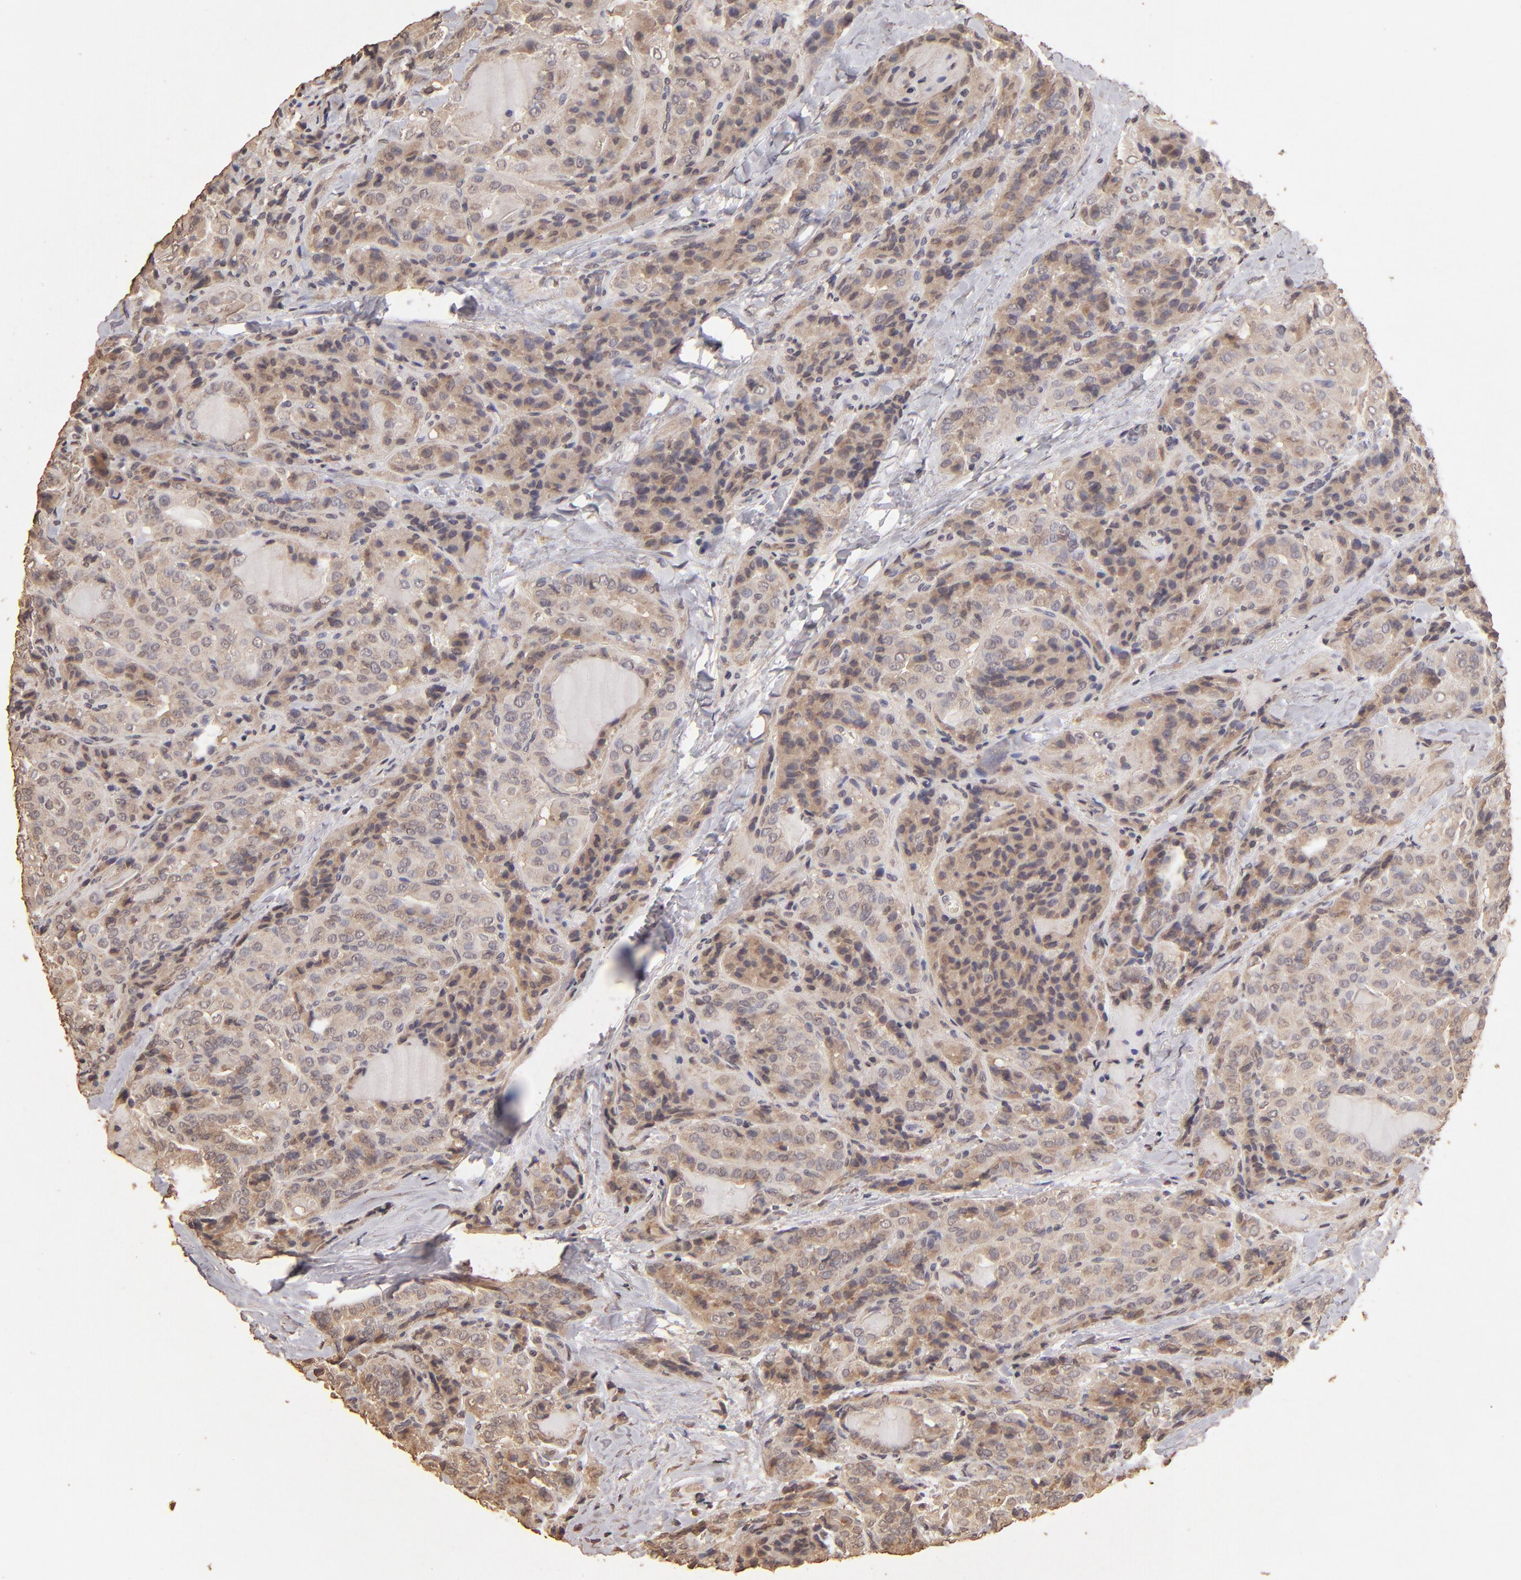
{"staining": {"intensity": "weak", "quantity": ">75%", "location": "cytoplasmic/membranous"}, "tissue": "thyroid cancer", "cell_type": "Tumor cells", "image_type": "cancer", "snomed": [{"axis": "morphology", "description": "Papillary adenocarcinoma, NOS"}, {"axis": "topography", "description": "Thyroid gland"}], "caption": "Immunohistochemical staining of thyroid cancer exhibits weak cytoplasmic/membranous protein positivity in approximately >75% of tumor cells. Using DAB (brown) and hematoxylin (blue) stains, captured at high magnification using brightfield microscopy.", "gene": "OPHN1", "patient": {"sex": "female", "age": 71}}